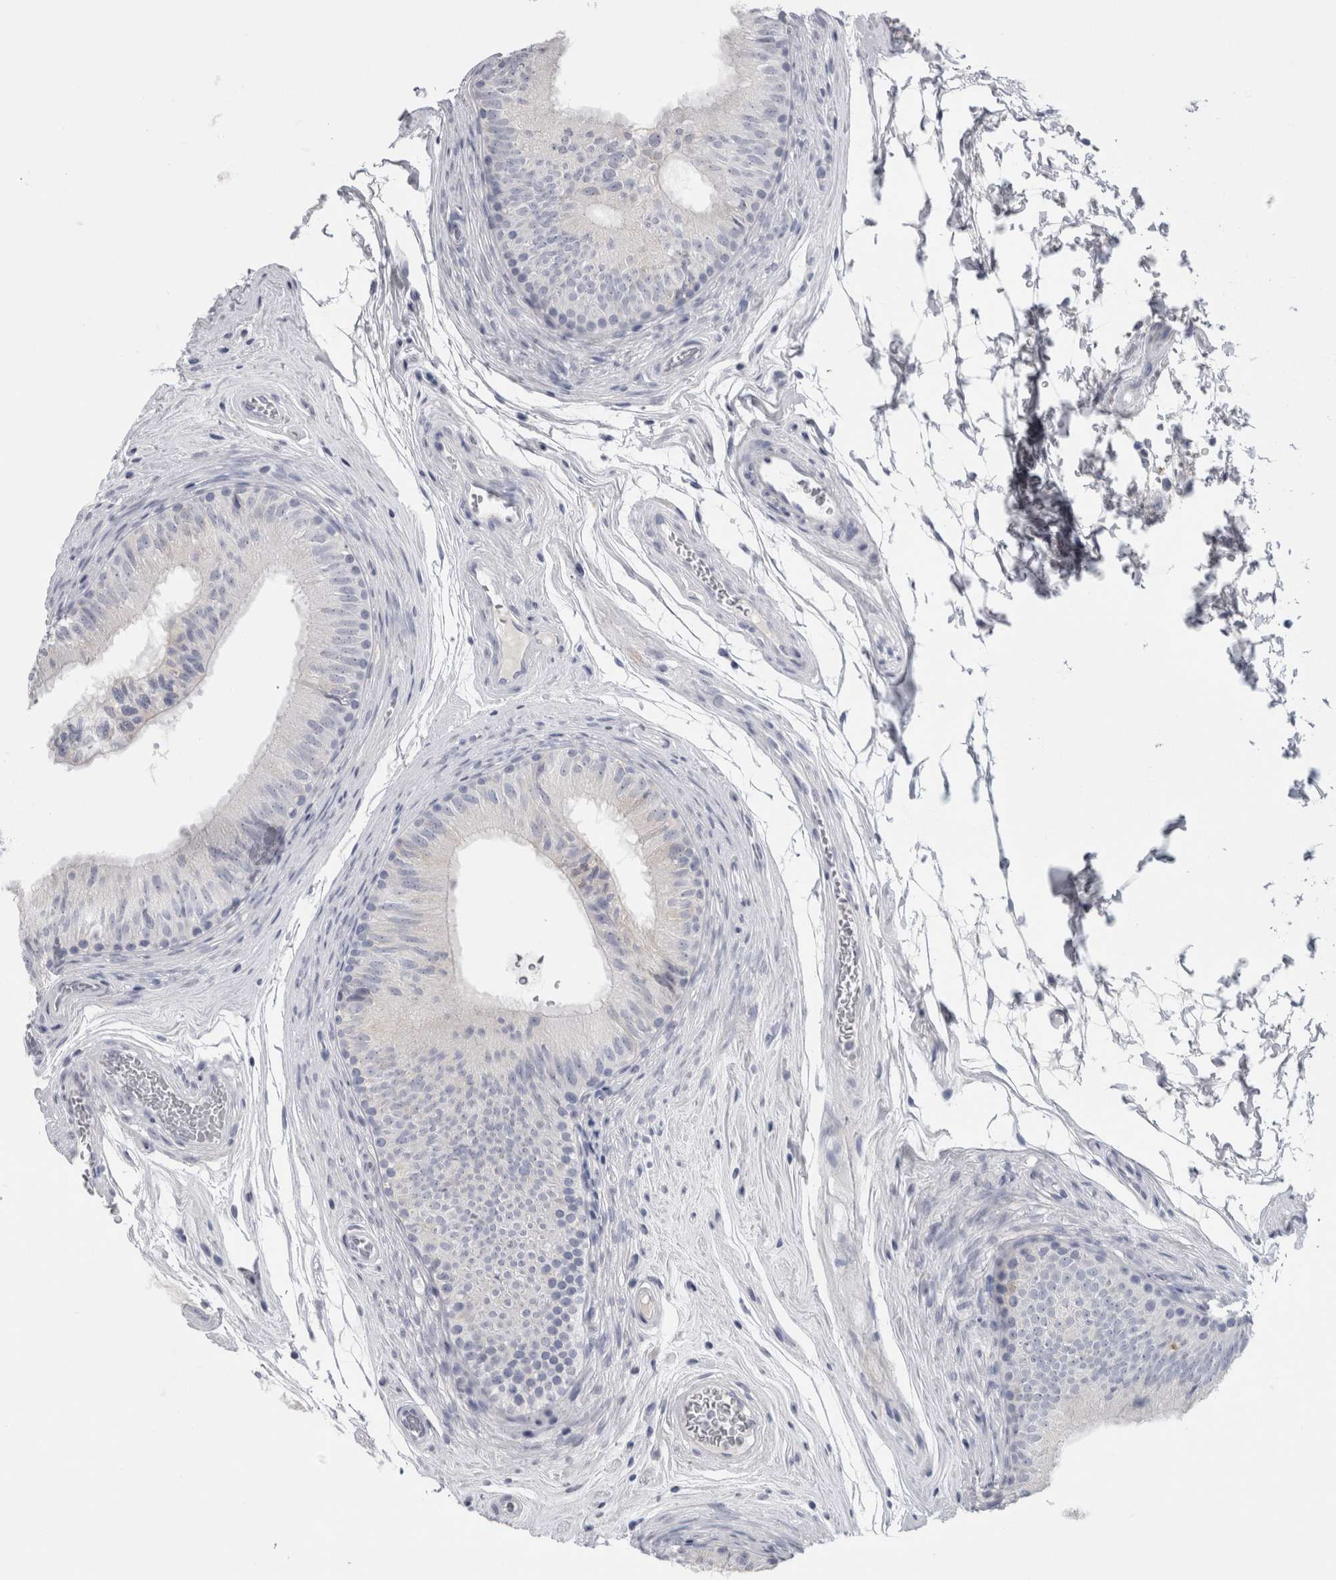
{"staining": {"intensity": "negative", "quantity": "none", "location": "none"}, "tissue": "epididymis", "cell_type": "Glandular cells", "image_type": "normal", "snomed": [{"axis": "morphology", "description": "Normal tissue, NOS"}, {"axis": "topography", "description": "Epididymis"}], "caption": "Protein analysis of benign epididymis exhibits no significant staining in glandular cells. (Stains: DAB IHC with hematoxylin counter stain, Microscopy: brightfield microscopy at high magnification).", "gene": "ADAM2", "patient": {"sex": "male", "age": 36}}